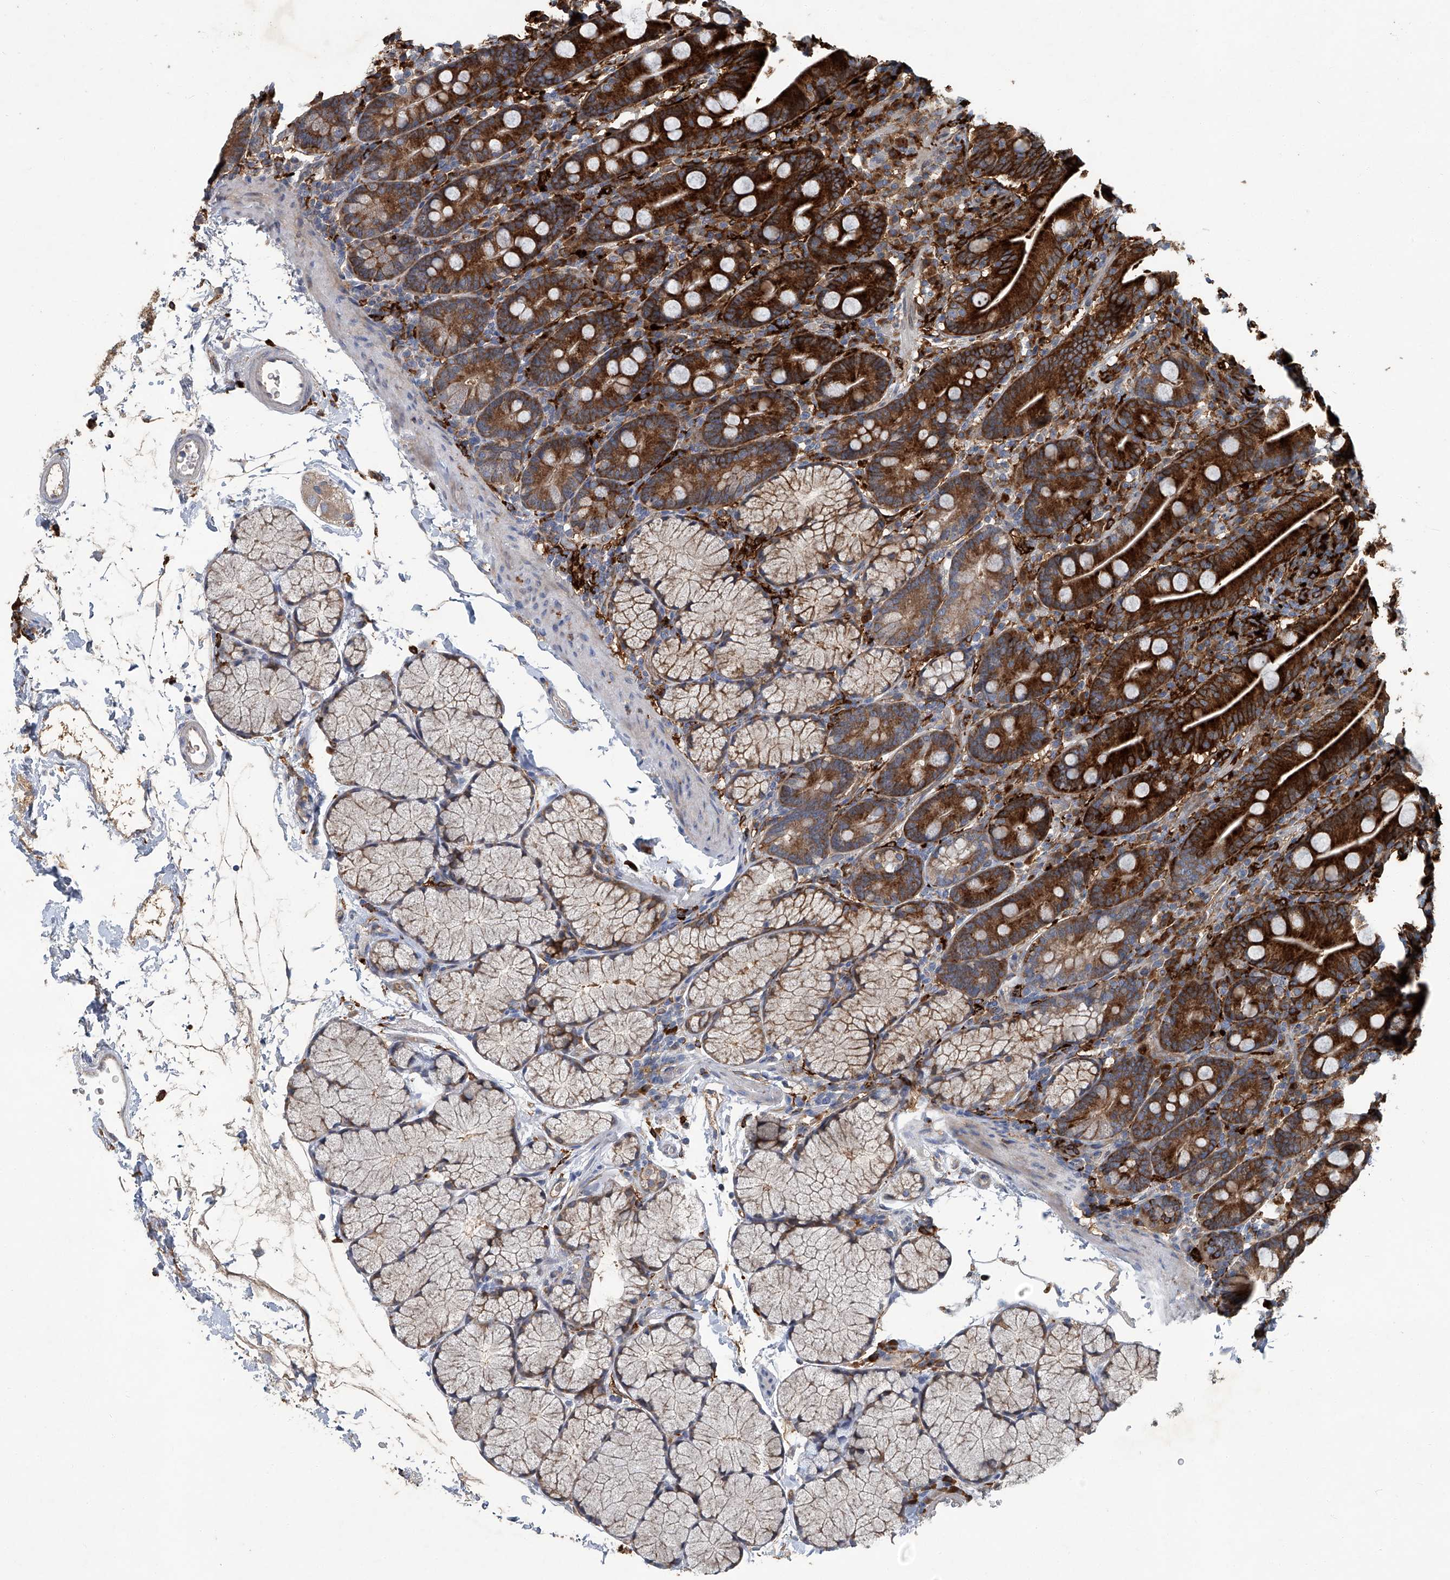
{"staining": {"intensity": "strong", "quantity": ">75%", "location": "cytoplasmic/membranous"}, "tissue": "duodenum", "cell_type": "Glandular cells", "image_type": "normal", "snomed": [{"axis": "morphology", "description": "Normal tissue, NOS"}, {"axis": "topography", "description": "Duodenum"}], "caption": "Unremarkable duodenum was stained to show a protein in brown. There is high levels of strong cytoplasmic/membranous expression in approximately >75% of glandular cells. Immunohistochemistry stains the protein in brown and the nuclei are stained blue.", "gene": "FAM167A", "patient": {"sex": "male", "age": 35}}